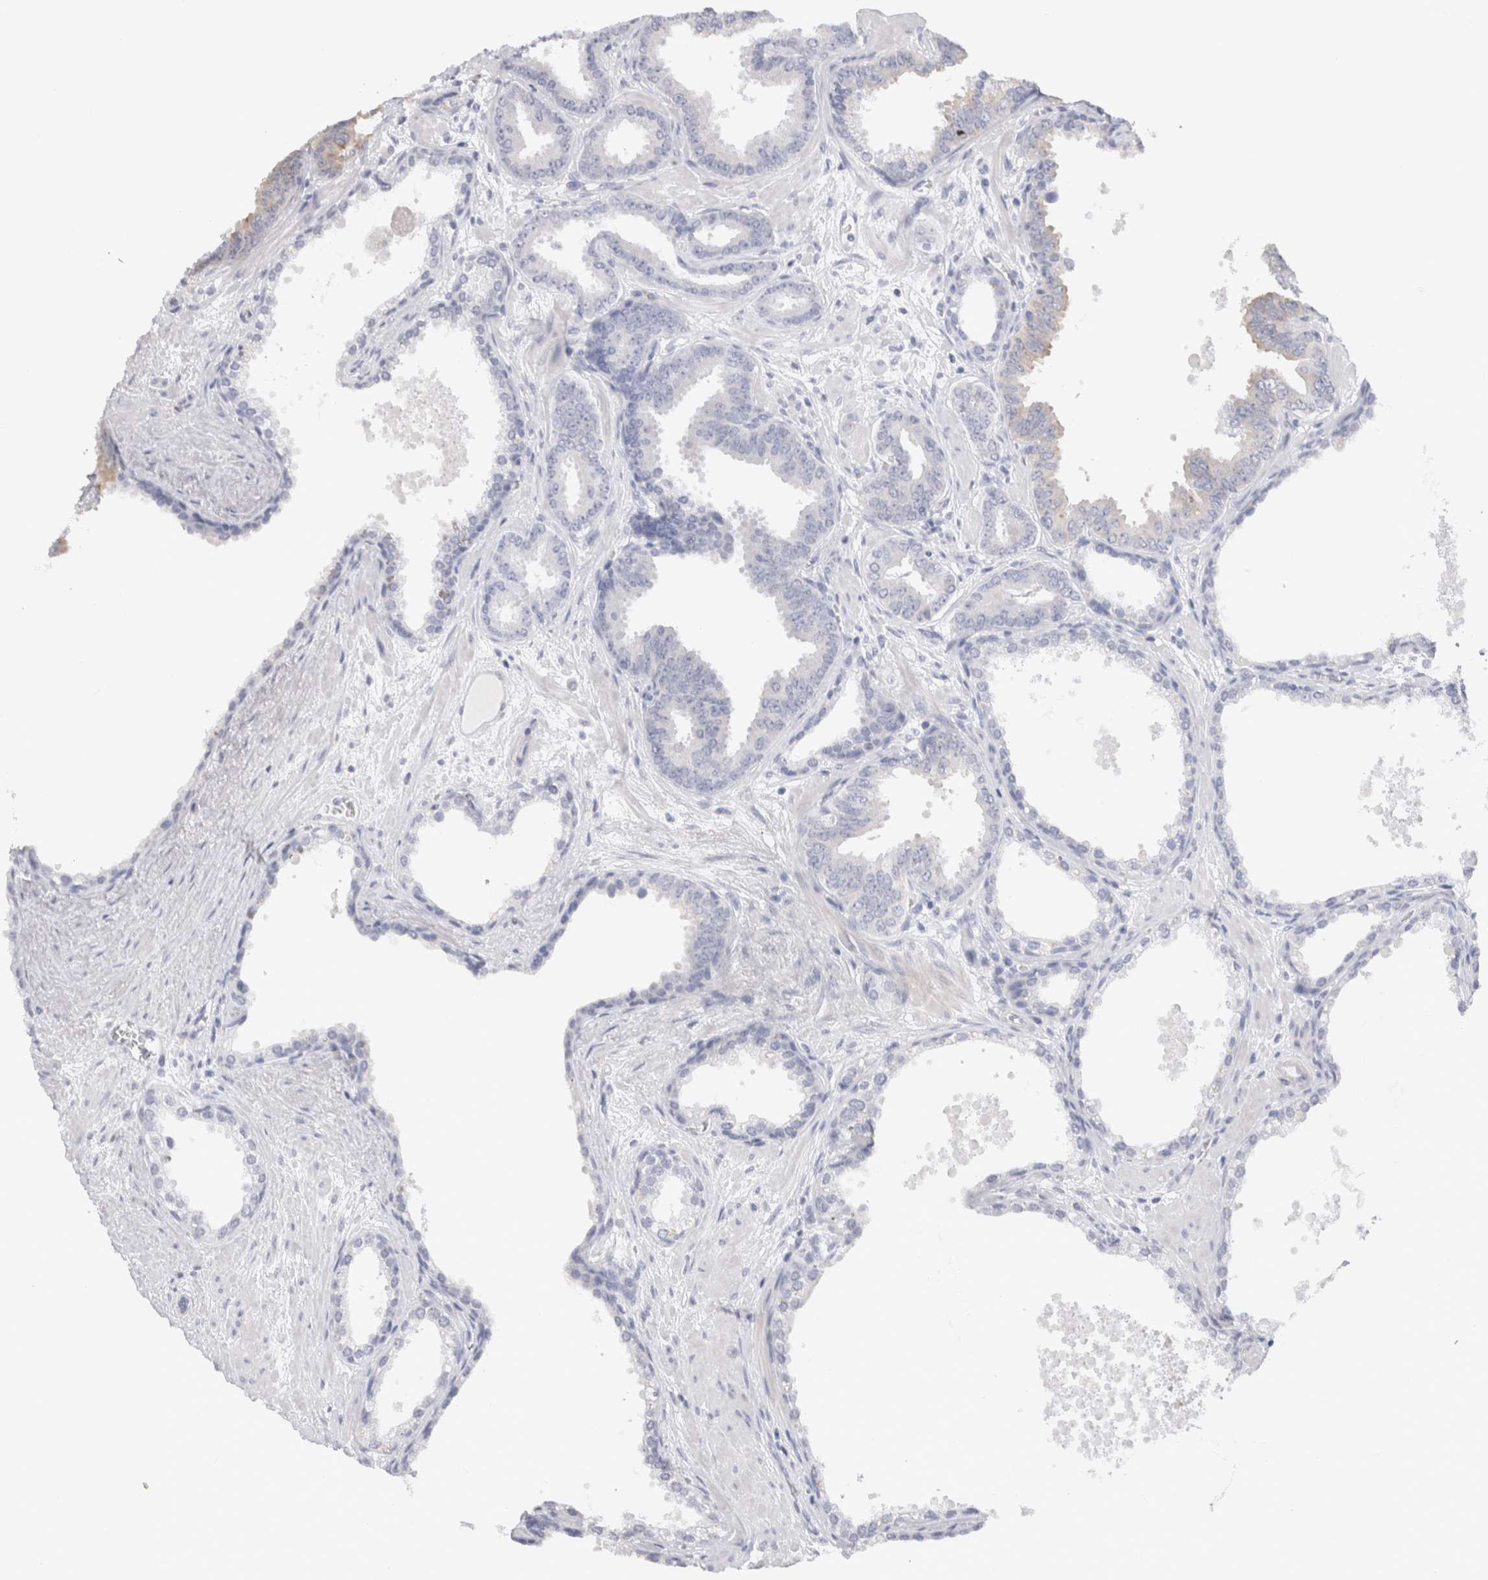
{"staining": {"intensity": "negative", "quantity": "none", "location": "none"}, "tissue": "prostate cancer", "cell_type": "Tumor cells", "image_type": "cancer", "snomed": [{"axis": "morphology", "description": "Adenocarcinoma, Low grade"}, {"axis": "topography", "description": "Prostate"}], "caption": "DAB immunohistochemical staining of prostate cancer (low-grade adenocarcinoma) demonstrates no significant positivity in tumor cells.", "gene": "C9orf50", "patient": {"sex": "male", "age": 62}}